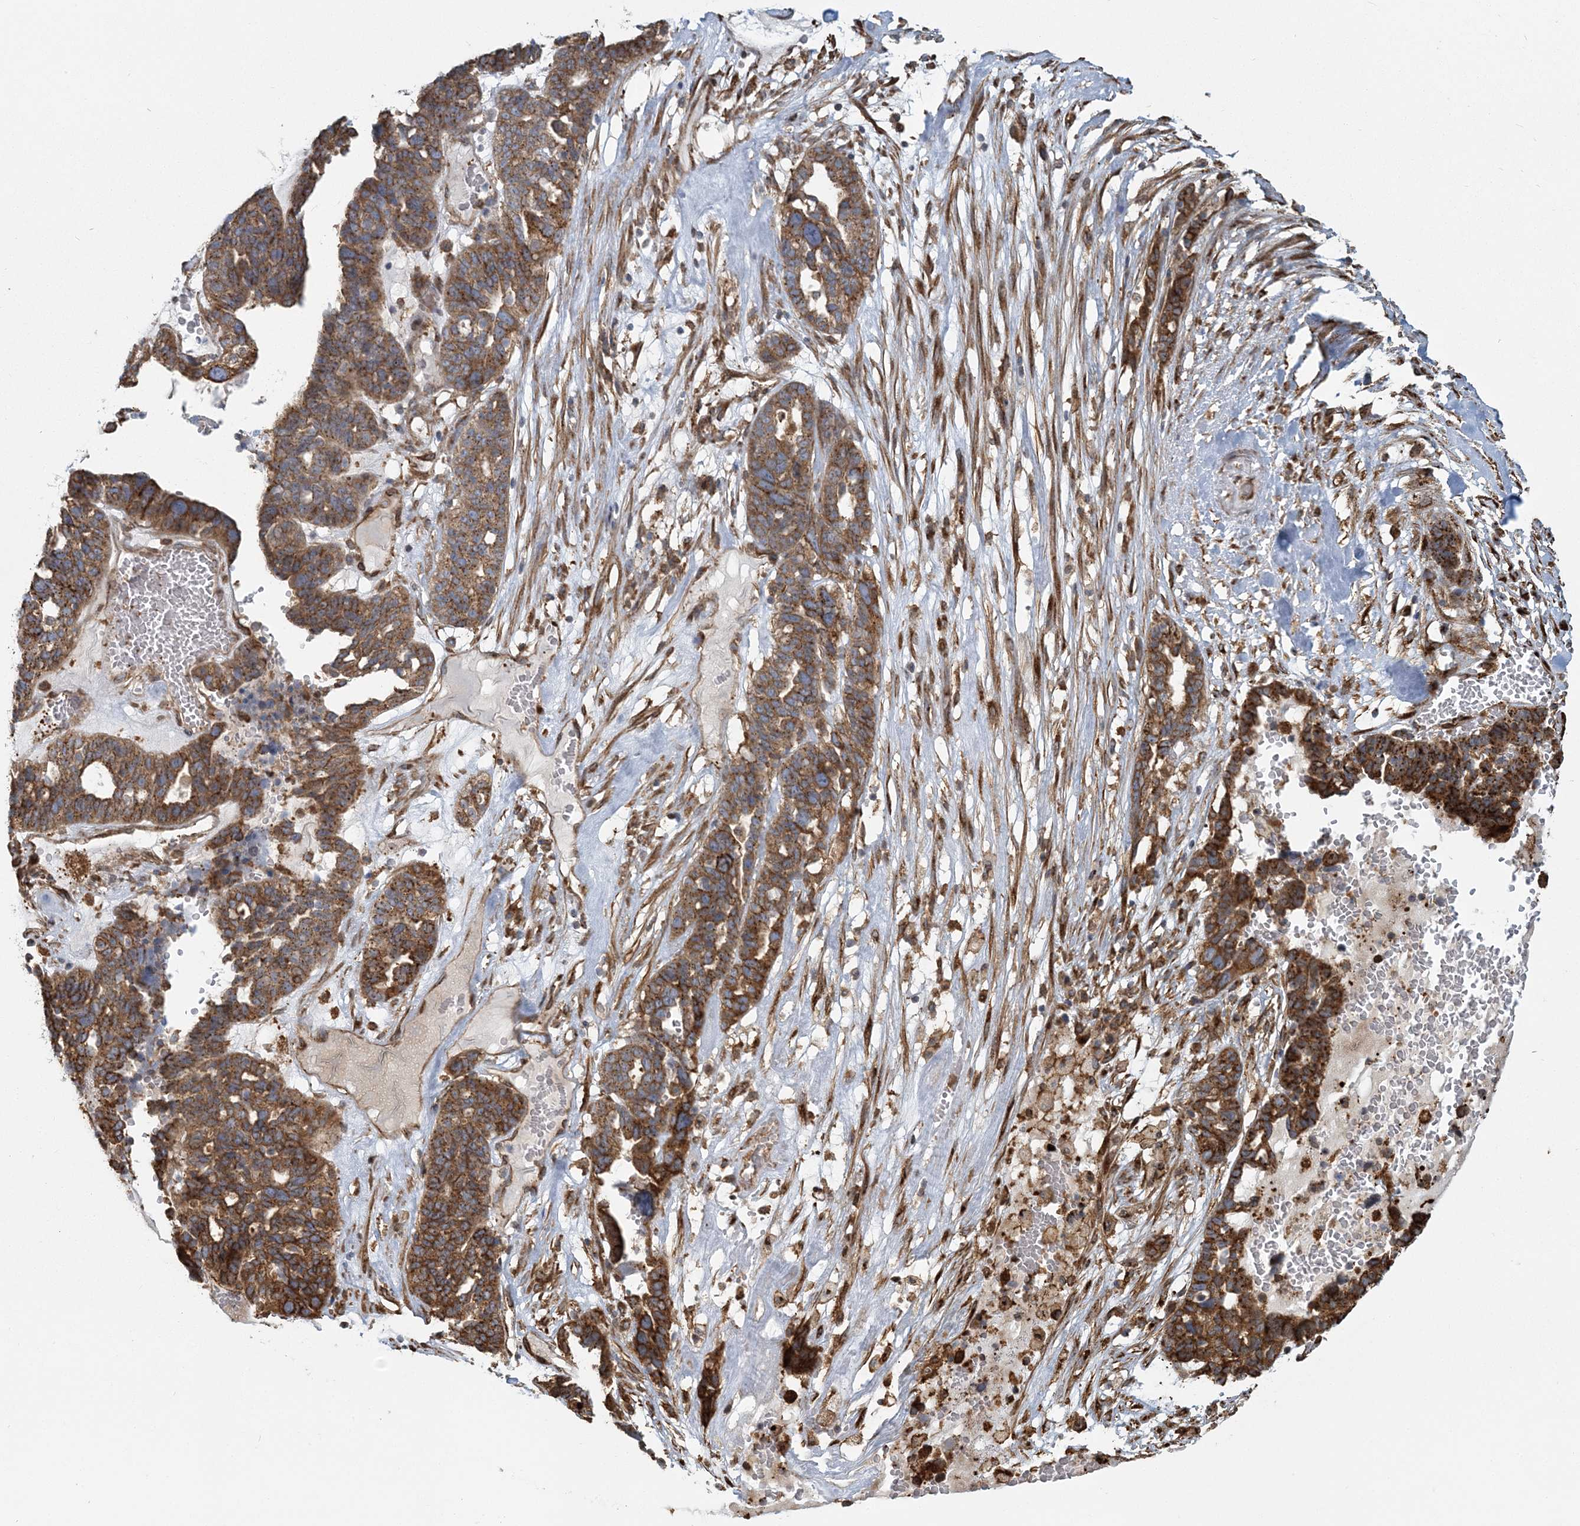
{"staining": {"intensity": "moderate", "quantity": ">75%", "location": "cytoplasmic/membranous"}, "tissue": "ovarian cancer", "cell_type": "Tumor cells", "image_type": "cancer", "snomed": [{"axis": "morphology", "description": "Cystadenocarcinoma, serous, NOS"}, {"axis": "topography", "description": "Ovary"}], "caption": "This photomicrograph displays IHC staining of ovarian cancer (serous cystadenocarcinoma), with medium moderate cytoplasmic/membranous positivity in about >75% of tumor cells.", "gene": "TRAF3IP2", "patient": {"sex": "female", "age": 59}}